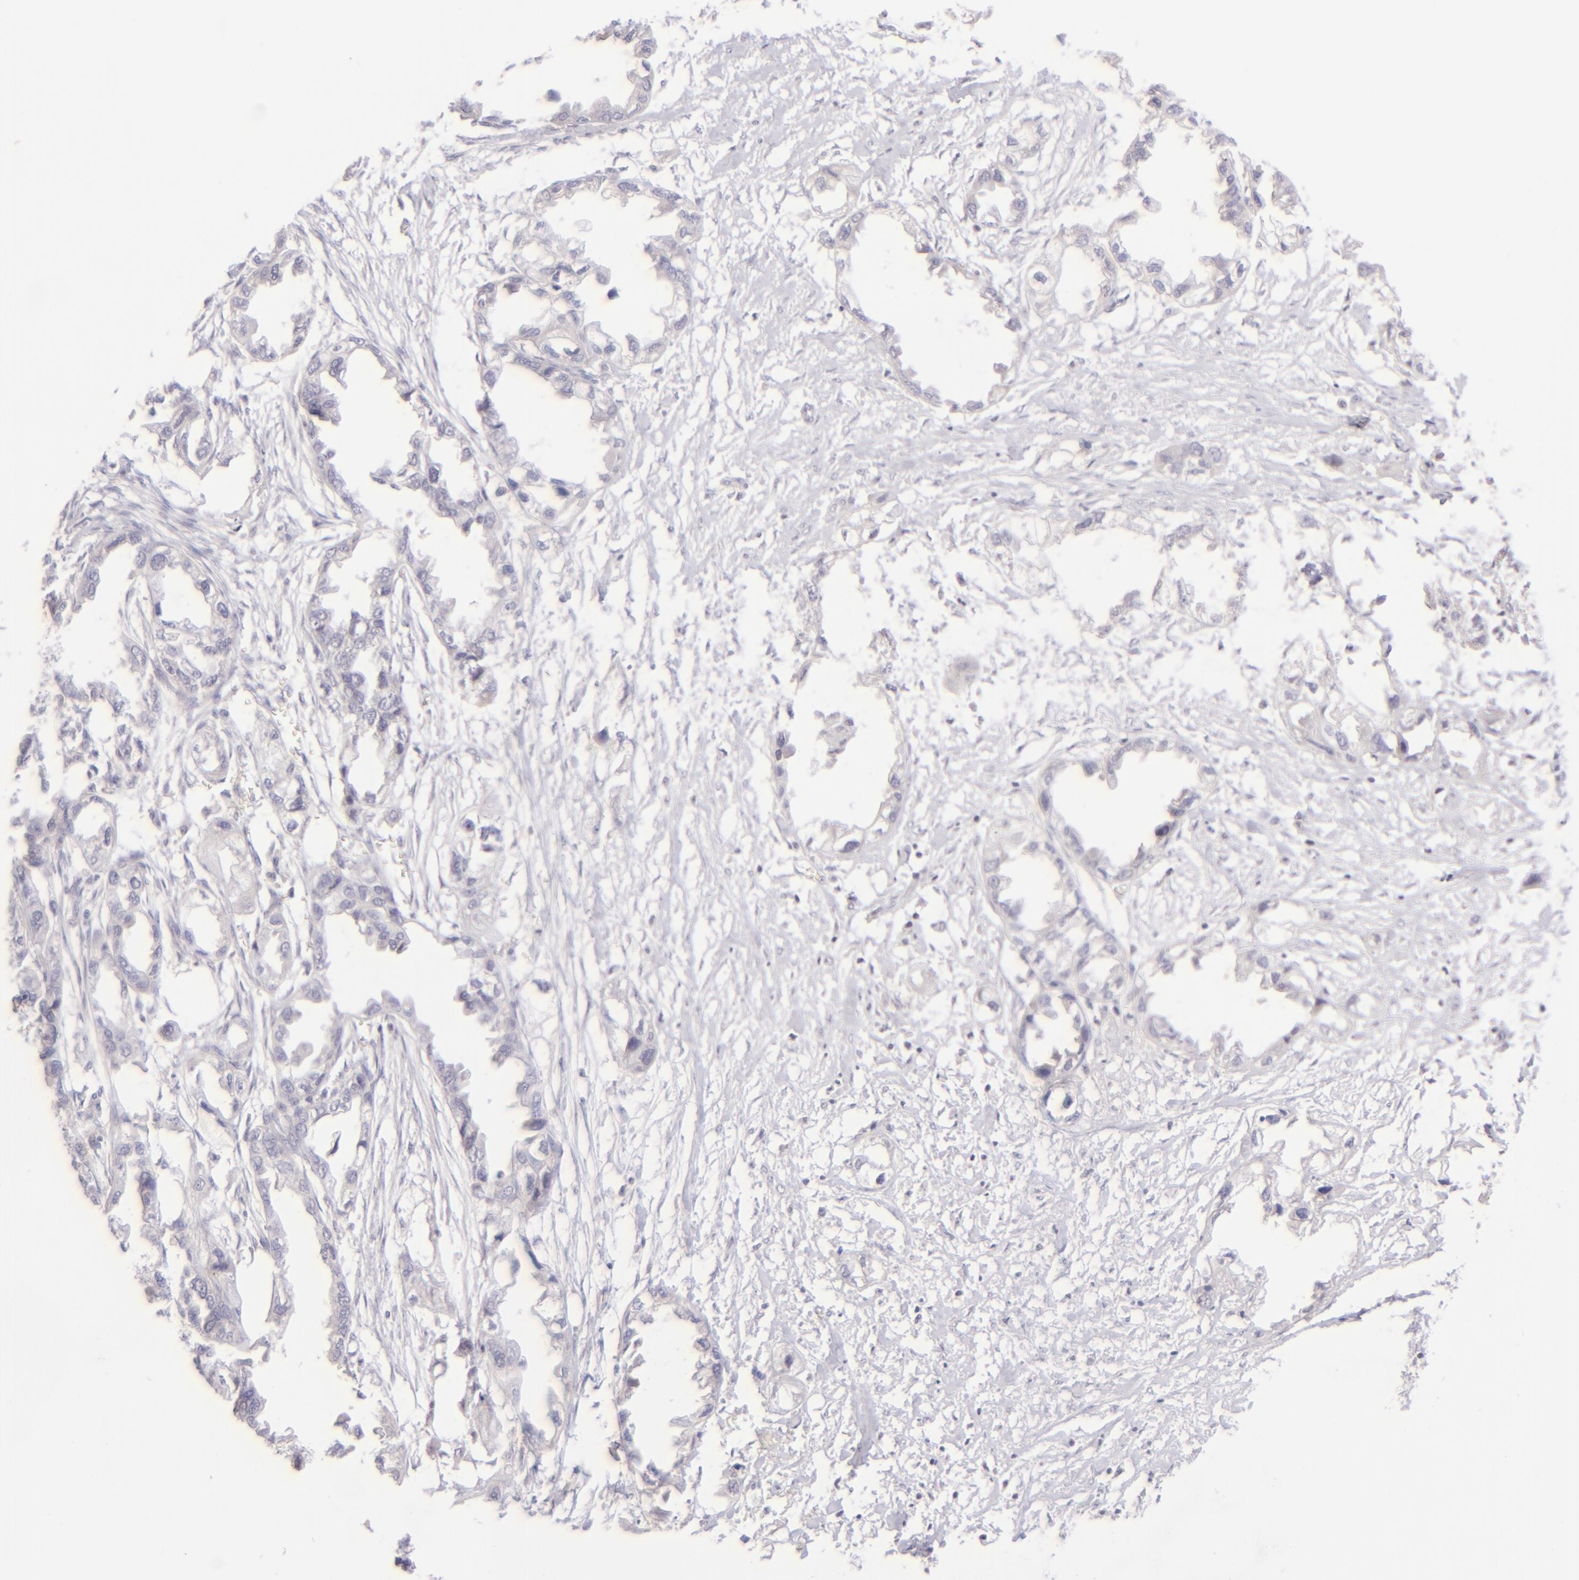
{"staining": {"intensity": "negative", "quantity": "none", "location": "none"}, "tissue": "endometrial cancer", "cell_type": "Tumor cells", "image_type": "cancer", "snomed": [{"axis": "morphology", "description": "Adenocarcinoma, NOS"}, {"axis": "topography", "description": "Endometrium"}], "caption": "Tumor cells show no significant protein expression in endometrial cancer. Brightfield microscopy of immunohistochemistry (IHC) stained with DAB (3,3'-diaminobenzidine) (brown) and hematoxylin (blue), captured at high magnification.", "gene": "MAGEA1", "patient": {"sex": "female", "age": 67}}